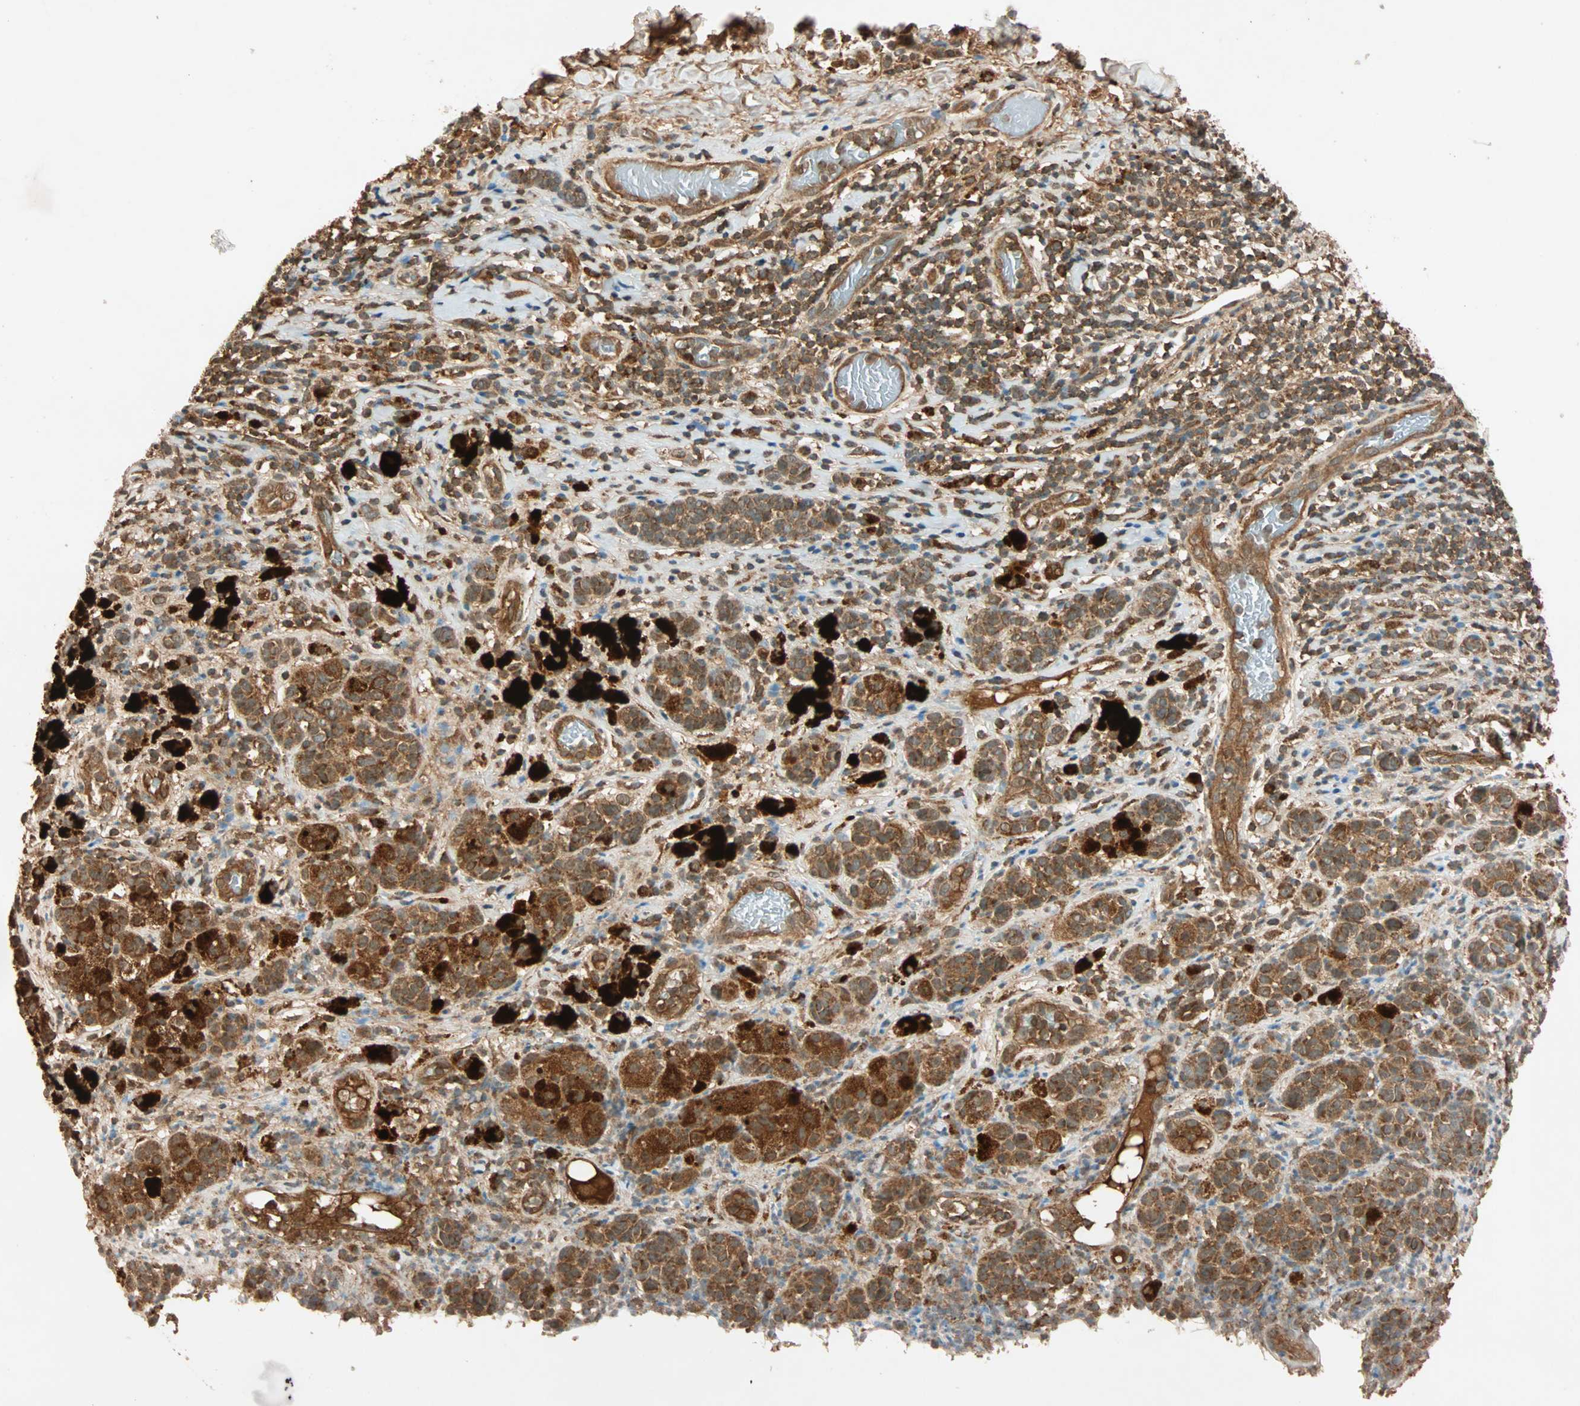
{"staining": {"intensity": "strong", "quantity": ">75%", "location": "cytoplasmic/membranous"}, "tissue": "melanoma", "cell_type": "Tumor cells", "image_type": "cancer", "snomed": [{"axis": "morphology", "description": "Malignant melanoma, NOS"}, {"axis": "topography", "description": "Skin"}], "caption": "The micrograph shows a brown stain indicating the presence of a protein in the cytoplasmic/membranous of tumor cells in malignant melanoma. (DAB = brown stain, brightfield microscopy at high magnification).", "gene": "MAPK1", "patient": {"sex": "male", "age": 64}}